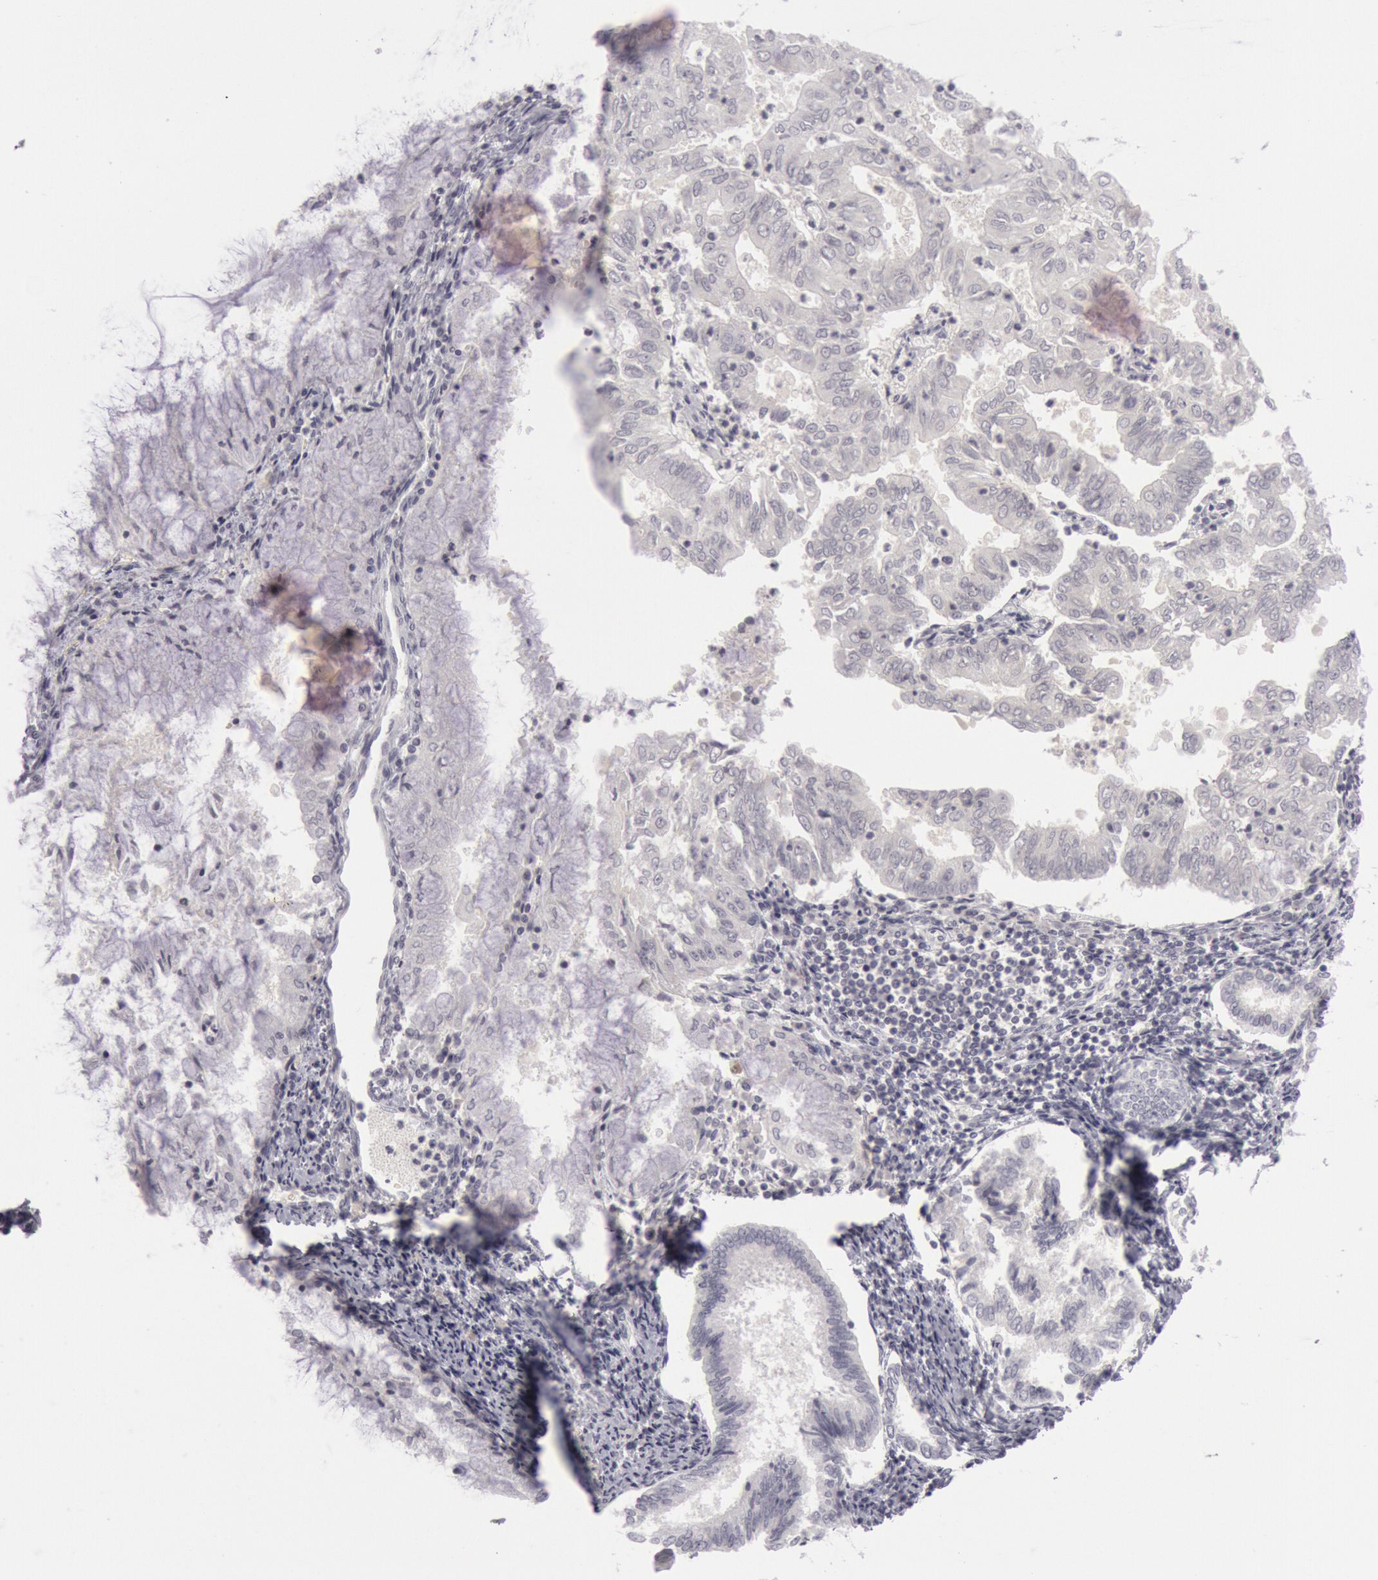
{"staining": {"intensity": "negative", "quantity": "none", "location": "none"}, "tissue": "endometrial cancer", "cell_type": "Tumor cells", "image_type": "cancer", "snomed": [{"axis": "morphology", "description": "Adenocarcinoma, NOS"}, {"axis": "topography", "description": "Endometrium"}], "caption": "An immunohistochemistry (IHC) histopathology image of endometrial cancer is shown. There is no staining in tumor cells of endometrial cancer.", "gene": "KRT16", "patient": {"sex": "female", "age": 79}}